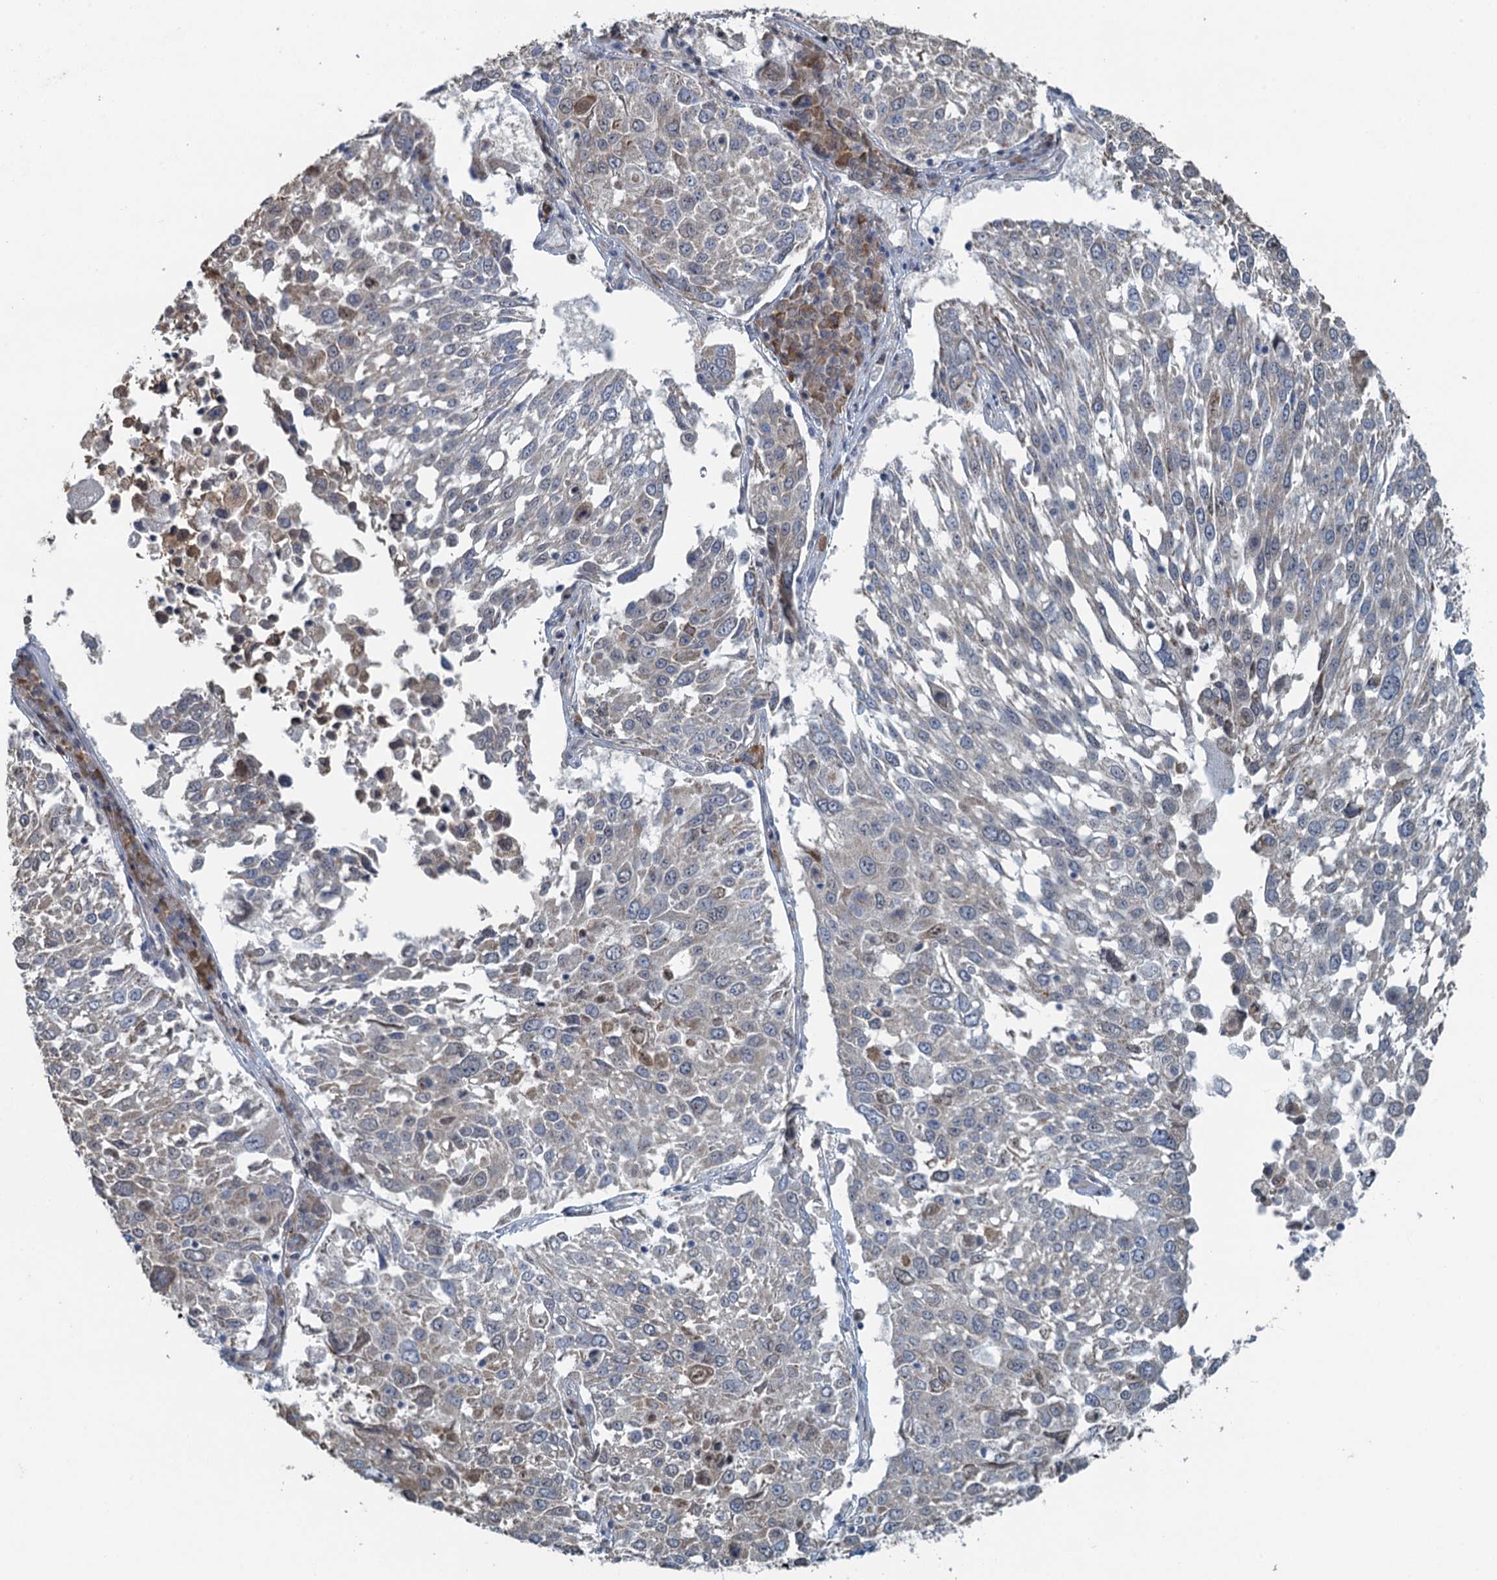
{"staining": {"intensity": "negative", "quantity": "none", "location": "none"}, "tissue": "lung cancer", "cell_type": "Tumor cells", "image_type": "cancer", "snomed": [{"axis": "morphology", "description": "Squamous cell carcinoma, NOS"}, {"axis": "topography", "description": "Lung"}], "caption": "High power microscopy micrograph of an immunohistochemistry histopathology image of lung cancer, revealing no significant expression in tumor cells.", "gene": "TEX35", "patient": {"sex": "male", "age": 65}}